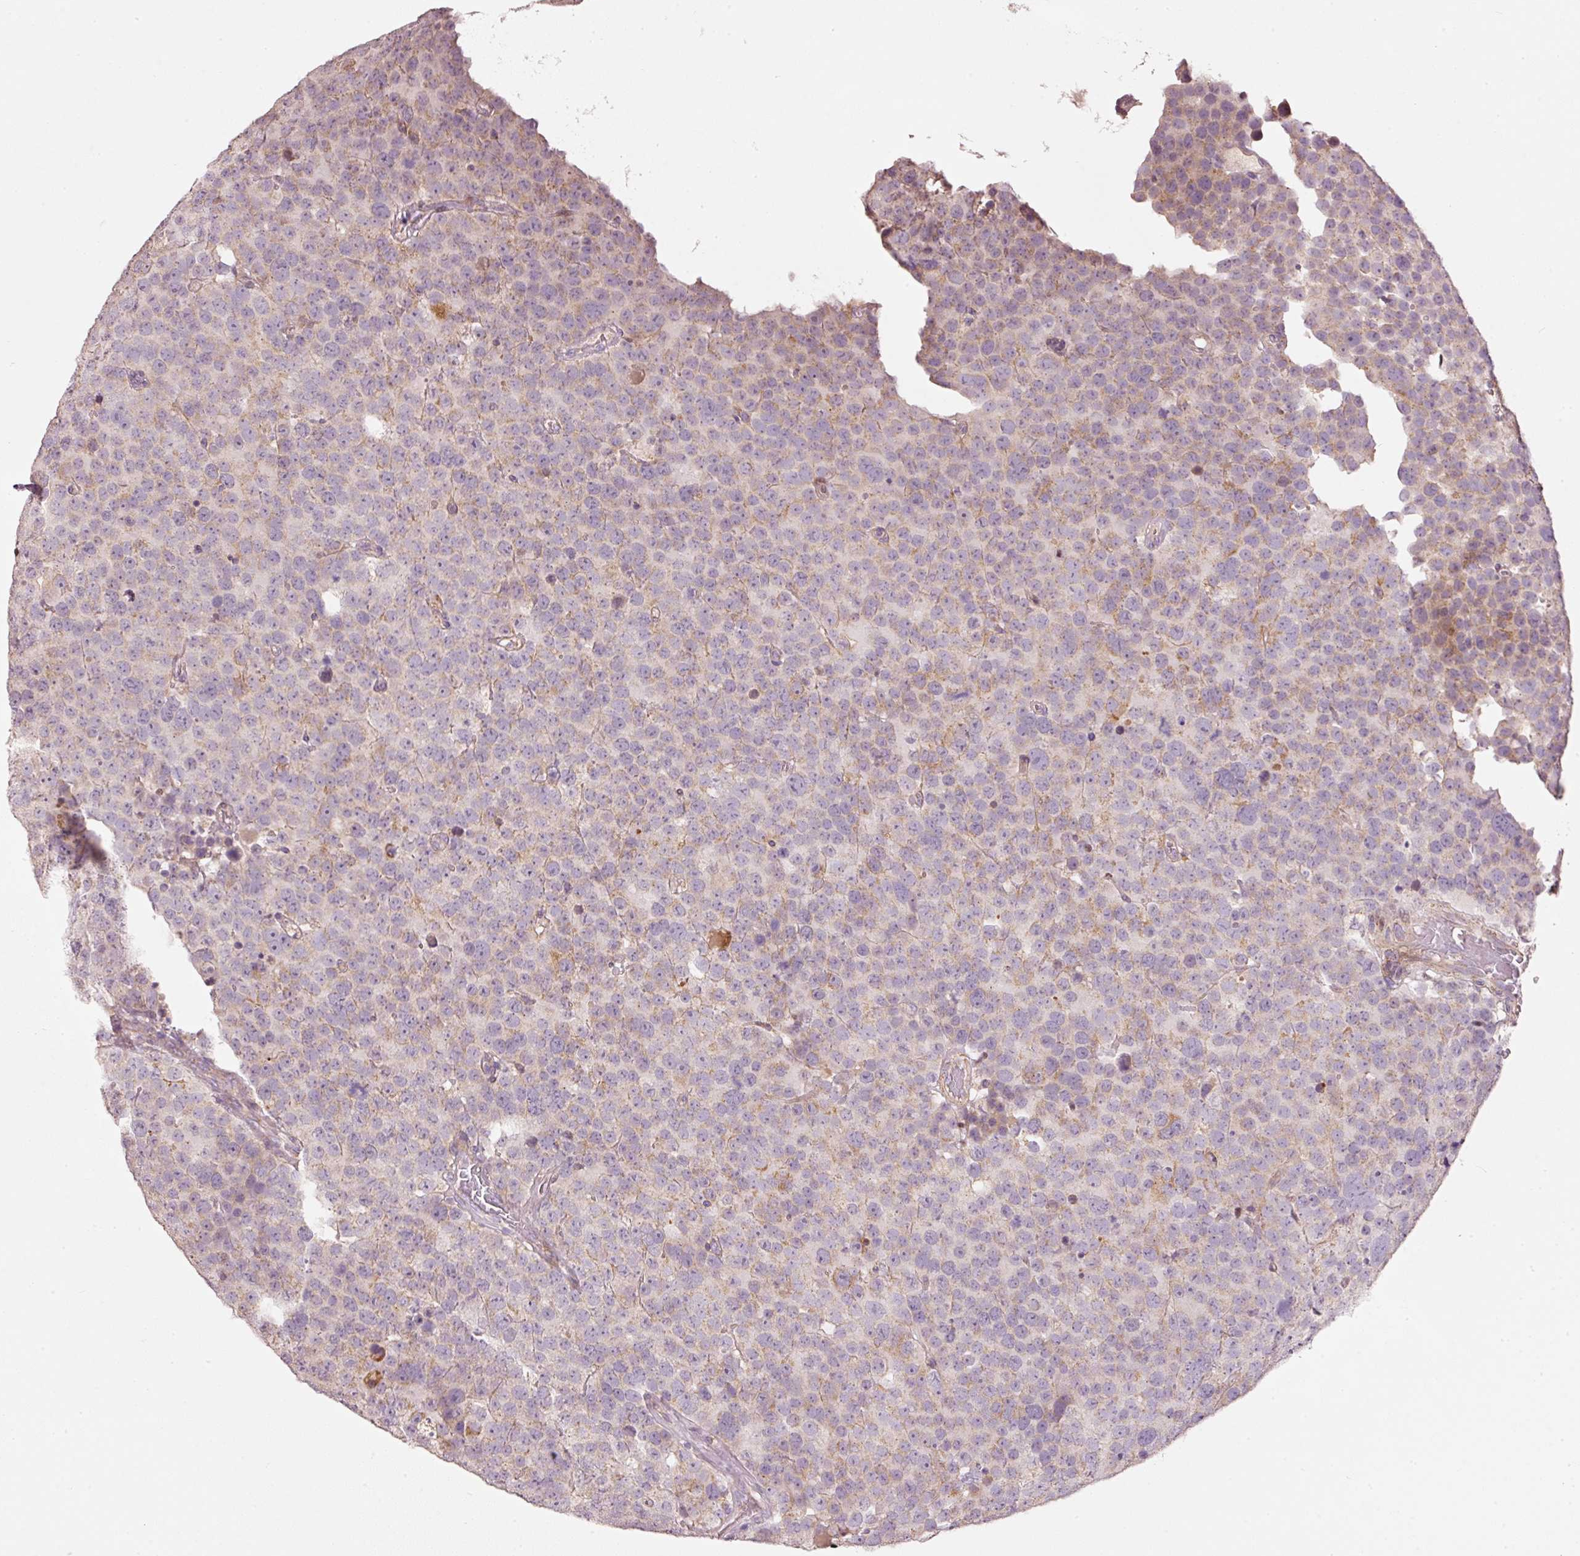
{"staining": {"intensity": "weak", "quantity": "25%-75%", "location": "cytoplasmic/membranous"}, "tissue": "testis cancer", "cell_type": "Tumor cells", "image_type": "cancer", "snomed": [{"axis": "morphology", "description": "Seminoma, NOS"}, {"axis": "topography", "description": "Testis"}], "caption": "A brown stain shows weak cytoplasmic/membranous staining of a protein in testis cancer (seminoma) tumor cells.", "gene": "TOB2", "patient": {"sex": "male", "age": 71}}